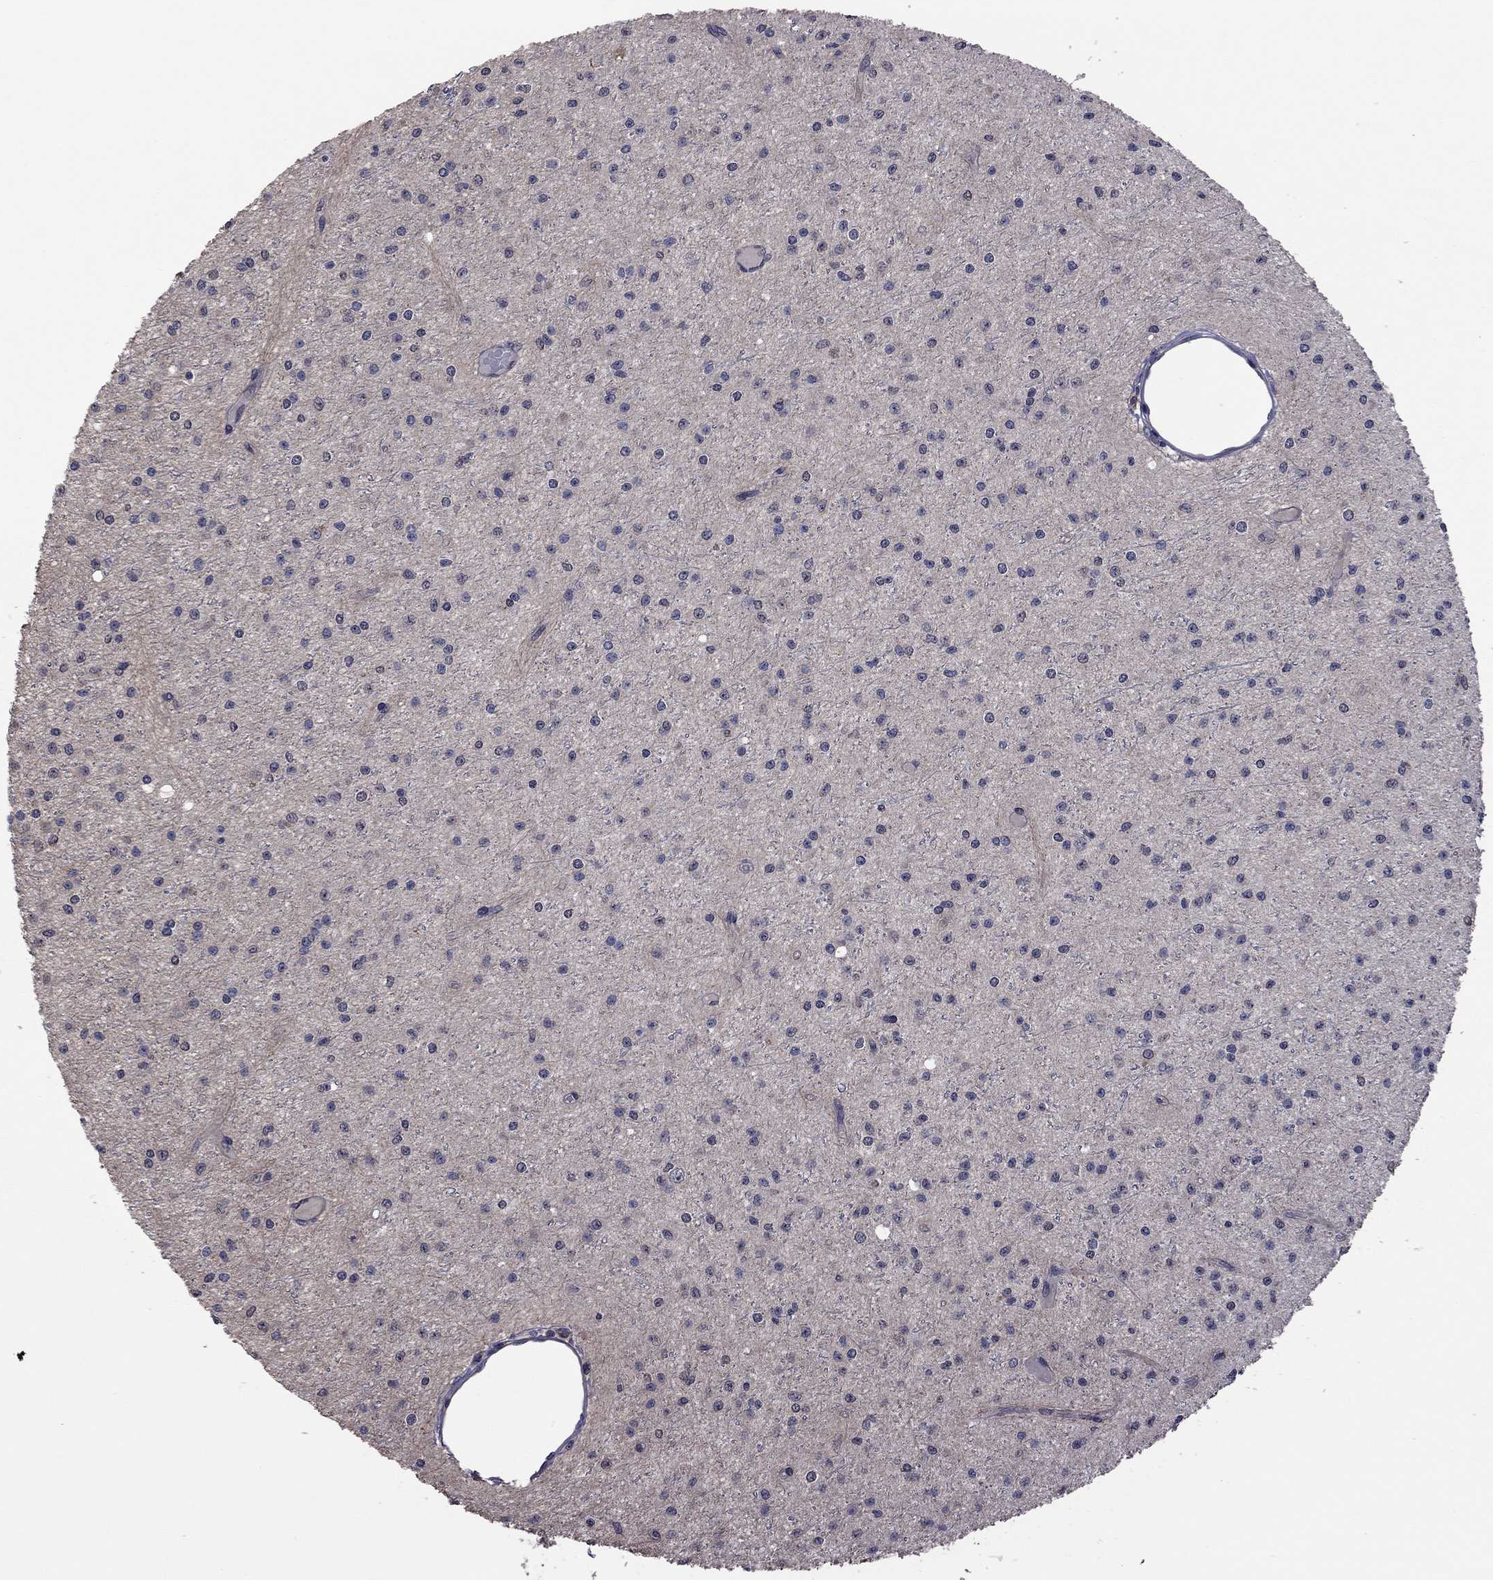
{"staining": {"intensity": "negative", "quantity": "none", "location": "none"}, "tissue": "glioma", "cell_type": "Tumor cells", "image_type": "cancer", "snomed": [{"axis": "morphology", "description": "Glioma, malignant, Low grade"}, {"axis": "topography", "description": "Brain"}], "caption": "An immunohistochemistry (IHC) micrograph of malignant glioma (low-grade) is shown. There is no staining in tumor cells of malignant glioma (low-grade). (Brightfield microscopy of DAB immunohistochemistry (IHC) at high magnification).", "gene": "TSNARE1", "patient": {"sex": "male", "age": 27}}